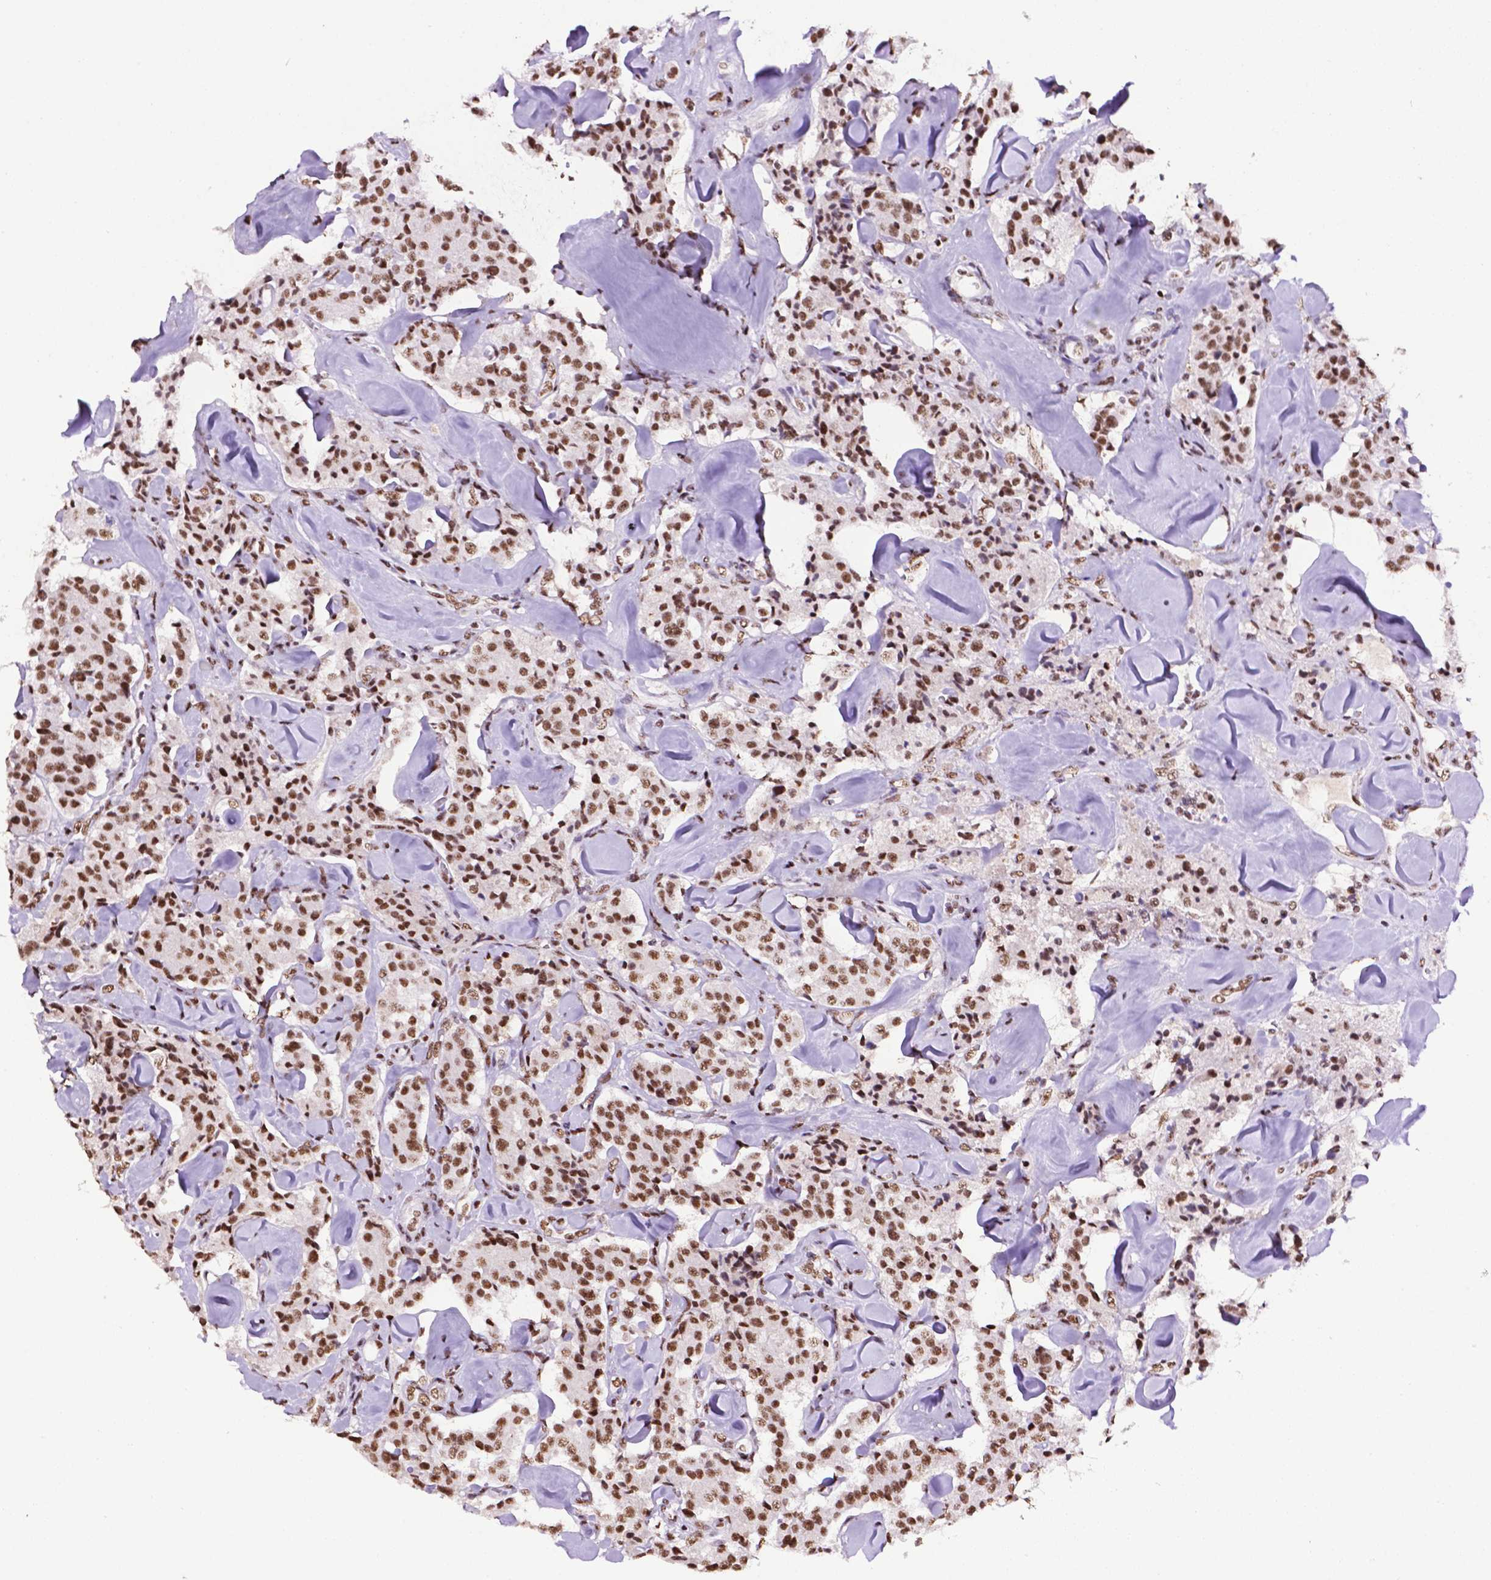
{"staining": {"intensity": "strong", "quantity": ">75%", "location": "nuclear"}, "tissue": "carcinoid", "cell_type": "Tumor cells", "image_type": "cancer", "snomed": [{"axis": "morphology", "description": "Carcinoid, malignant, NOS"}, {"axis": "topography", "description": "Pancreas"}], "caption": "Immunohistochemical staining of human carcinoid reveals strong nuclear protein expression in about >75% of tumor cells.", "gene": "CCAR2", "patient": {"sex": "male", "age": 41}}